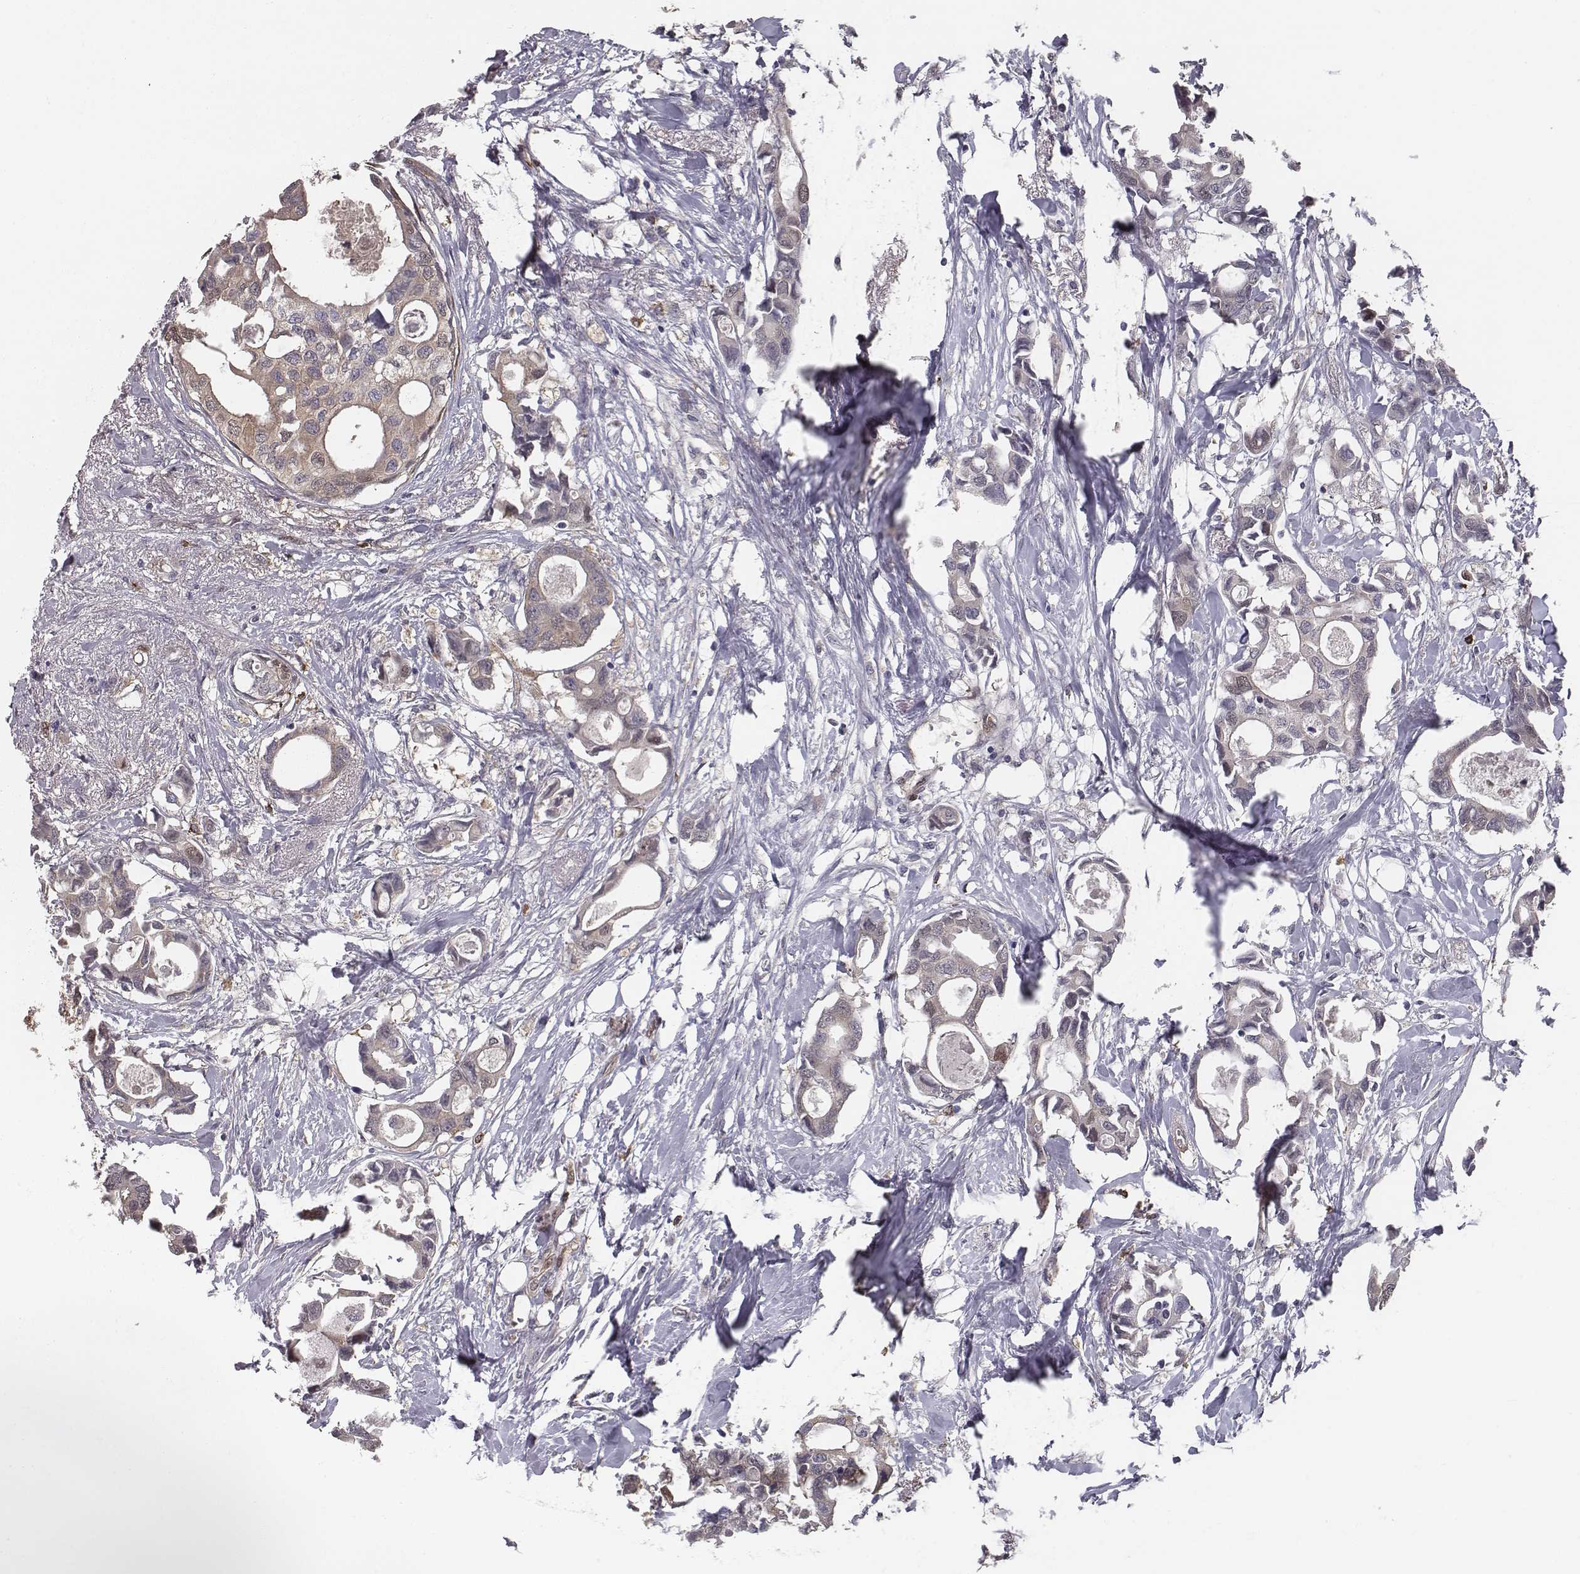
{"staining": {"intensity": "weak", "quantity": "25%-75%", "location": "cytoplasmic/membranous"}, "tissue": "breast cancer", "cell_type": "Tumor cells", "image_type": "cancer", "snomed": [{"axis": "morphology", "description": "Duct carcinoma"}, {"axis": "topography", "description": "Breast"}], "caption": "Protein expression analysis of human intraductal carcinoma (breast) reveals weak cytoplasmic/membranous positivity in approximately 25%-75% of tumor cells.", "gene": "ISYNA1", "patient": {"sex": "female", "age": 83}}